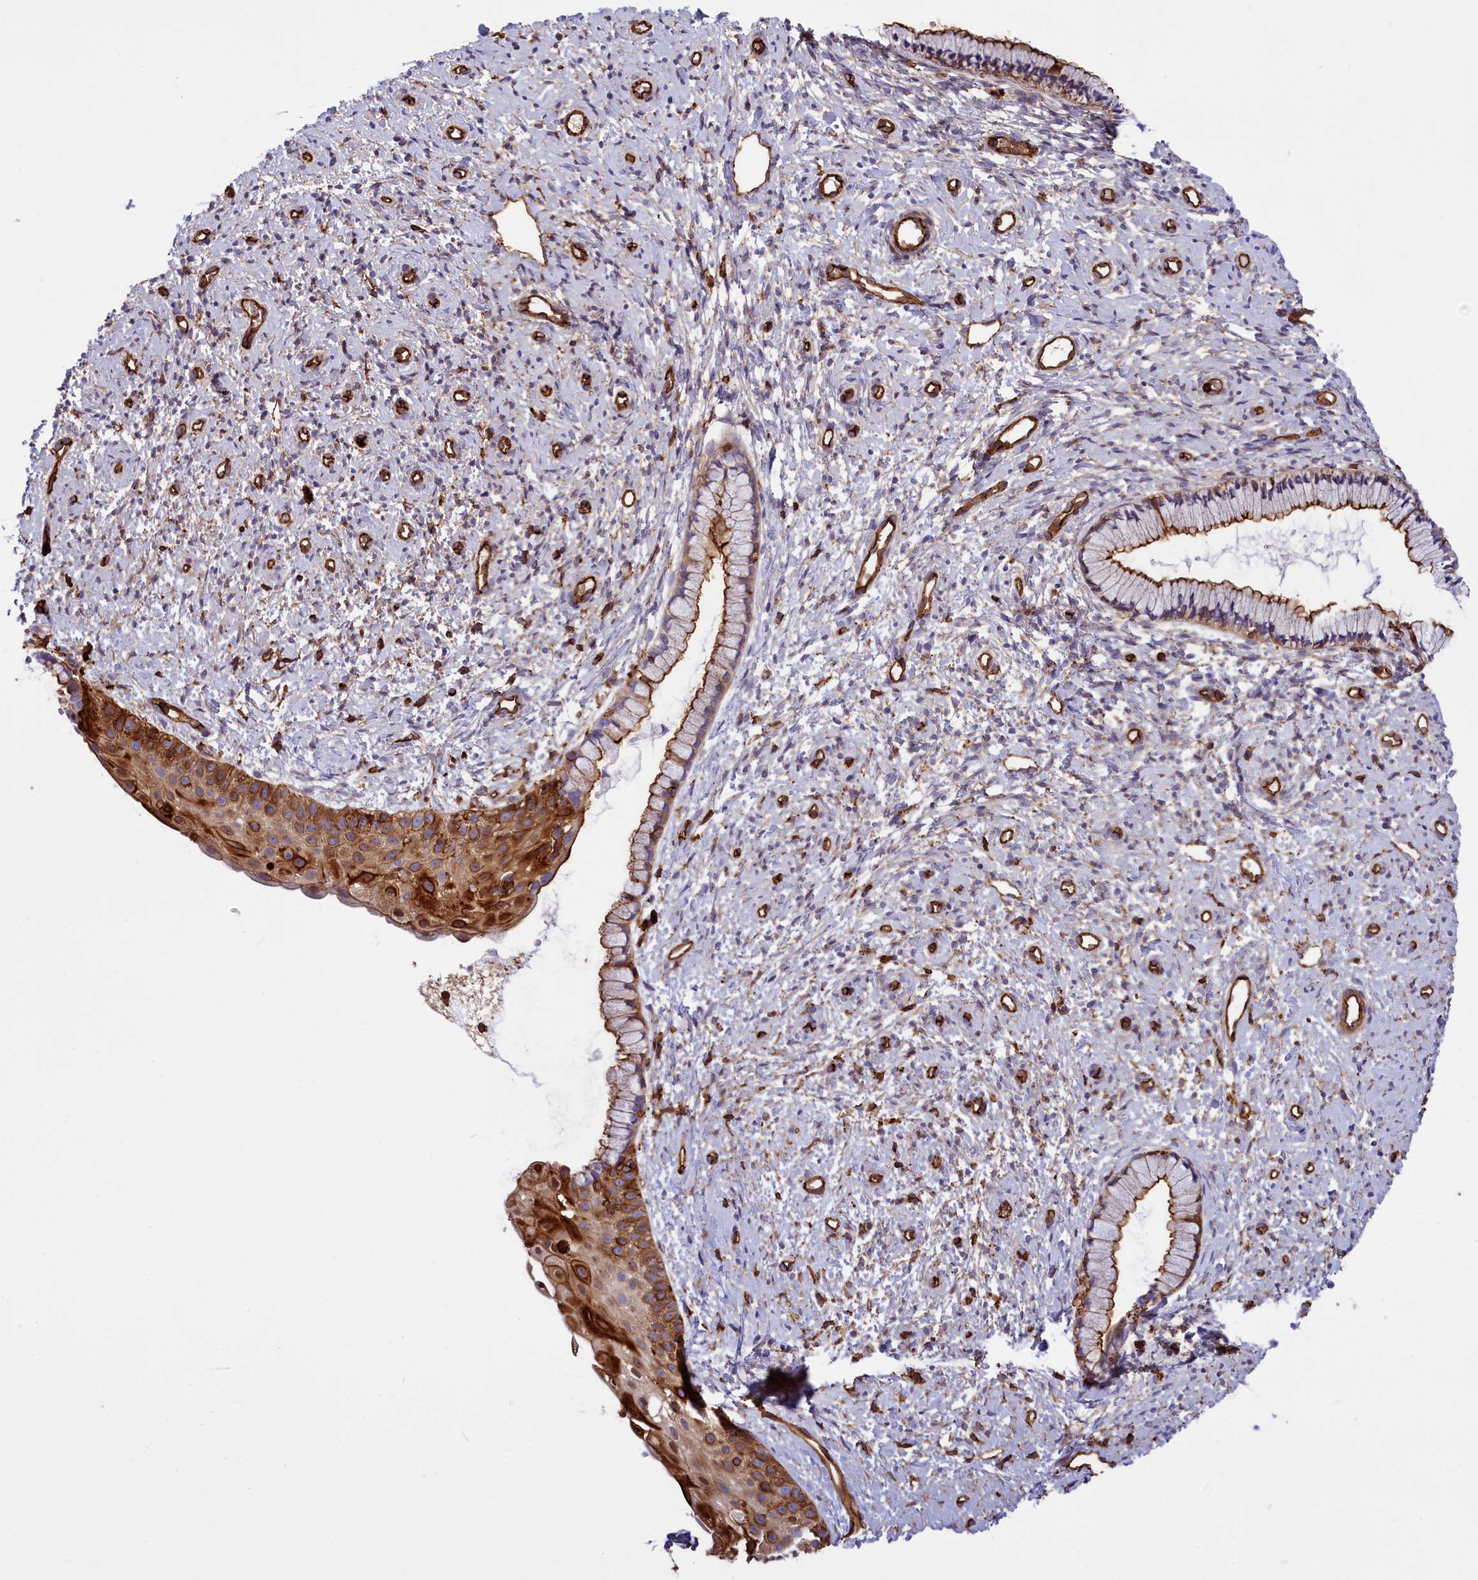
{"staining": {"intensity": "moderate", "quantity": ">75%", "location": "cytoplasmic/membranous"}, "tissue": "cervix", "cell_type": "Glandular cells", "image_type": "normal", "snomed": [{"axis": "morphology", "description": "Normal tissue, NOS"}, {"axis": "topography", "description": "Cervix"}], "caption": "Human cervix stained for a protein (brown) demonstrates moderate cytoplasmic/membranous positive staining in about >75% of glandular cells.", "gene": "CD99L2", "patient": {"sex": "female", "age": 57}}